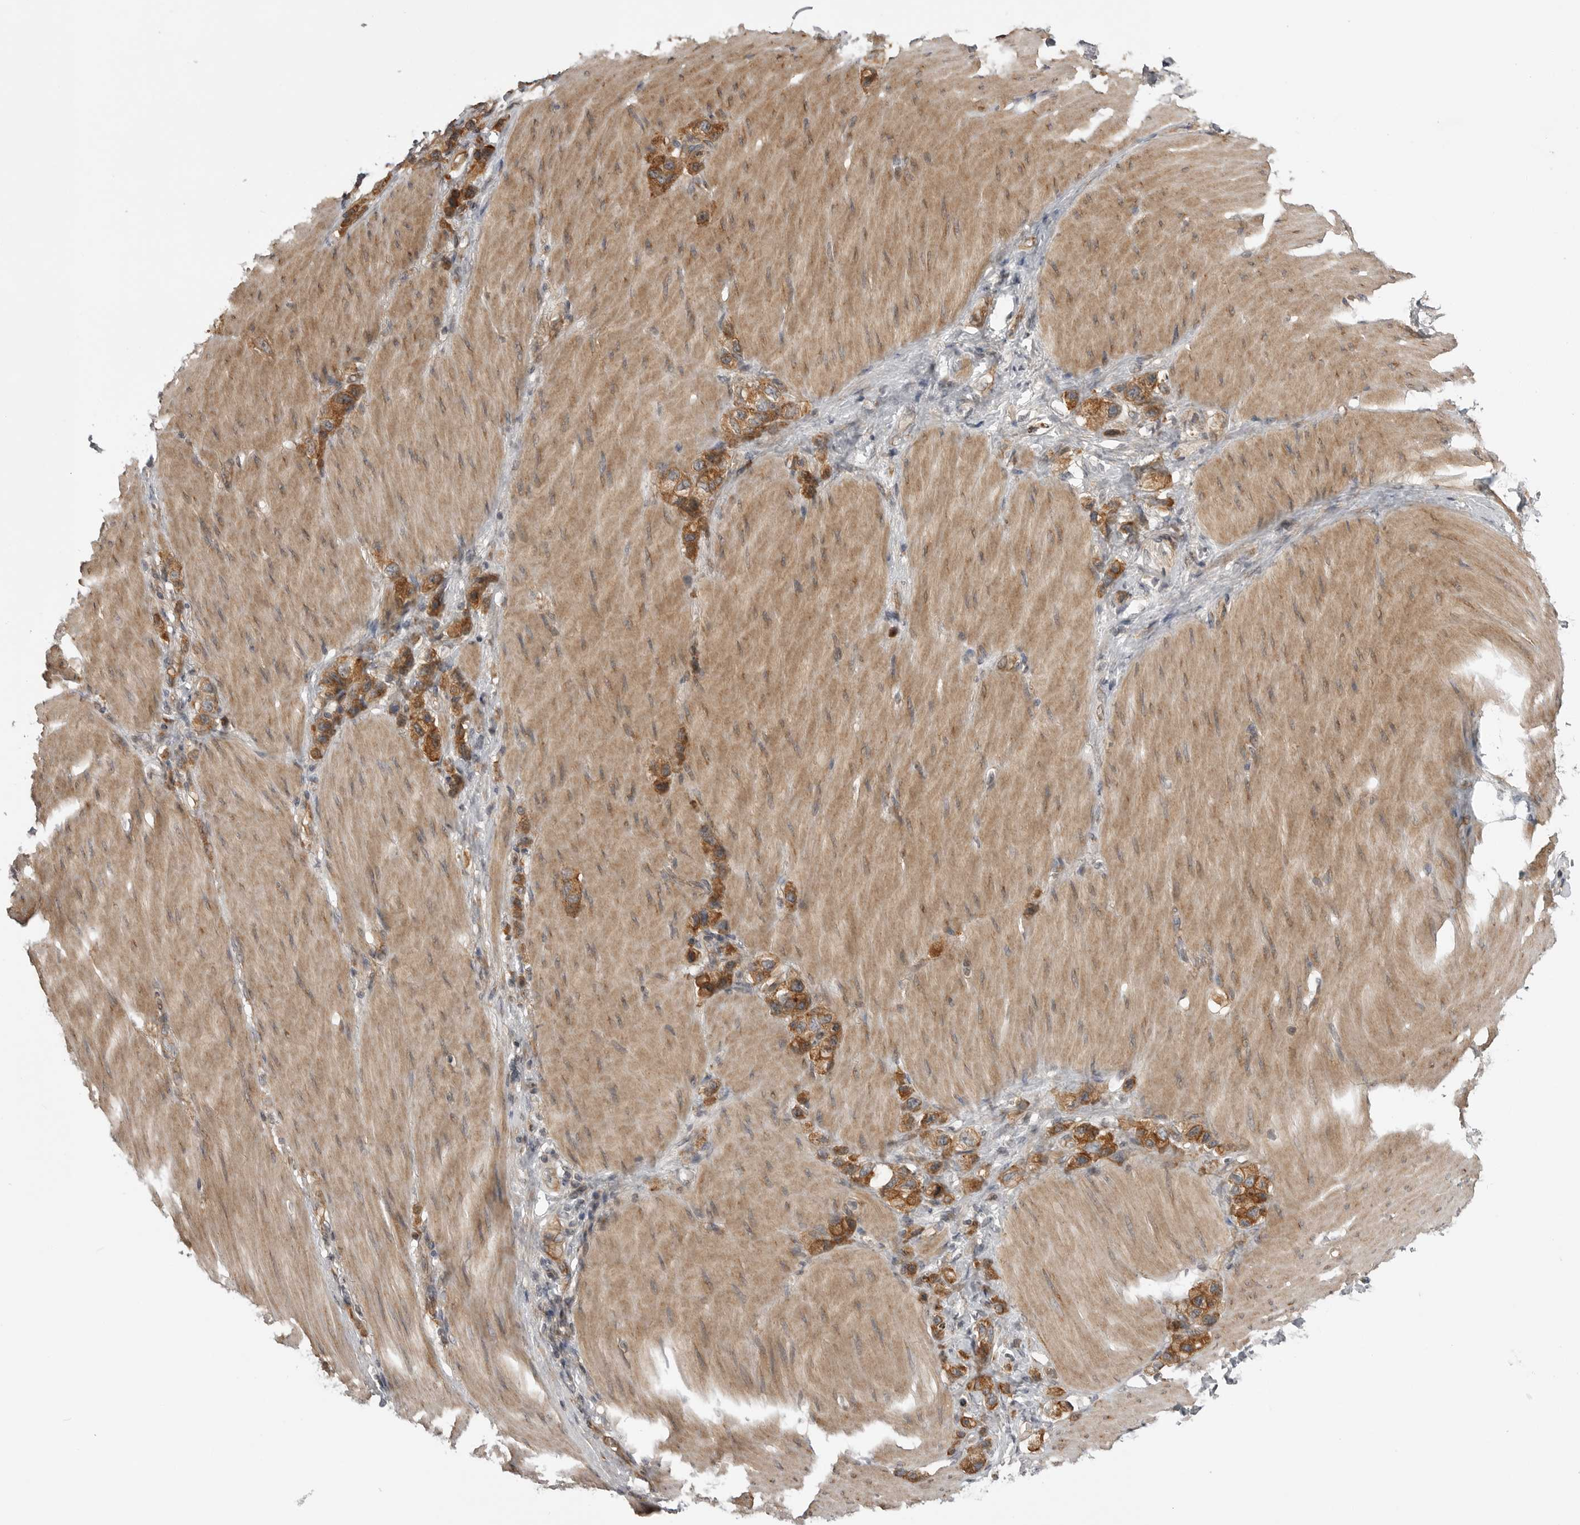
{"staining": {"intensity": "moderate", "quantity": ">75%", "location": "cytoplasmic/membranous"}, "tissue": "stomach cancer", "cell_type": "Tumor cells", "image_type": "cancer", "snomed": [{"axis": "morphology", "description": "Adenocarcinoma, NOS"}, {"axis": "topography", "description": "Stomach"}], "caption": "High-power microscopy captured an IHC micrograph of stomach cancer (adenocarcinoma), revealing moderate cytoplasmic/membranous positivity in about >75% of tumor cells. The staining was performed using DAB (3,3'-diaminobenzidine) to visualize the protein expression in brown, while the nuclei were stained in blue with hematoxylin (Magnification: 20x).", "gene": "LRRC45", "patient": {"sex": "female", "age": 65}}